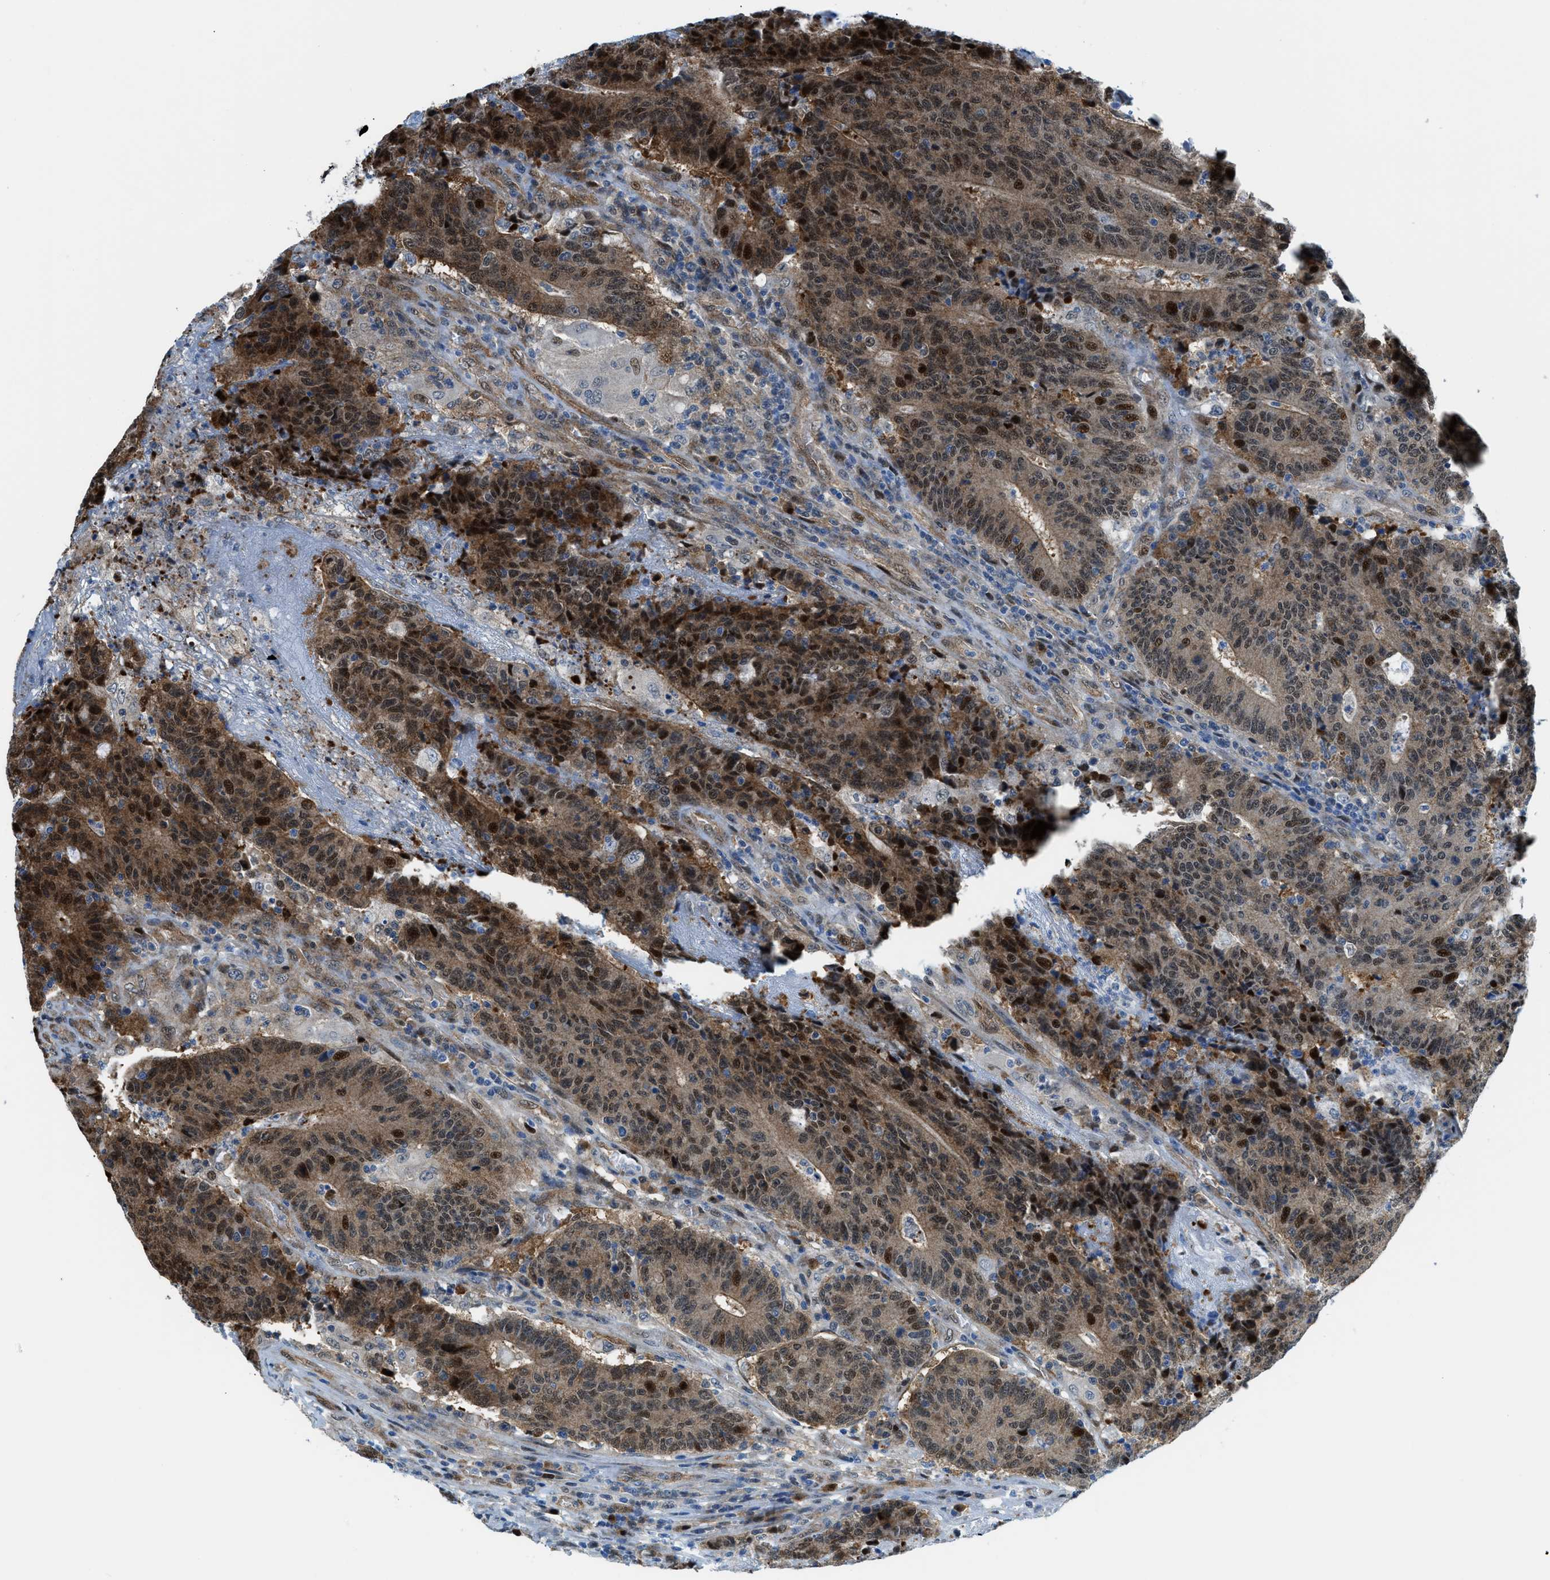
{"staining": {"intensity": "strong", "quantity": ">75%", "location": "cytoplasmic/membranous,nuclear"}, "tissue": "colorectal cancer", "cell_type": "Tumor cells", "image_type": "cancer", "snomed": [{"axis": "morphology", "description": "Normal tissue, NOS"}, {"axis": "morphology", "description": "Adenocarcinoma, NOS"}, {"axis": "topography", "description": "Colon"}], "caption": "Strong cytoplasmic/membranous and nuclear protein expression is appreciated in approximately >75% of tumor cells in adenocarcinoma (colorectal). The staining is performed using DAB (3,3'-diaminobenzidine) brown chromogen to label protein expression. The nuclei are counter-stained blue using hematoxylin.", "gene": "YWHAE", "patient": {"sex": "female", "age": 75}}